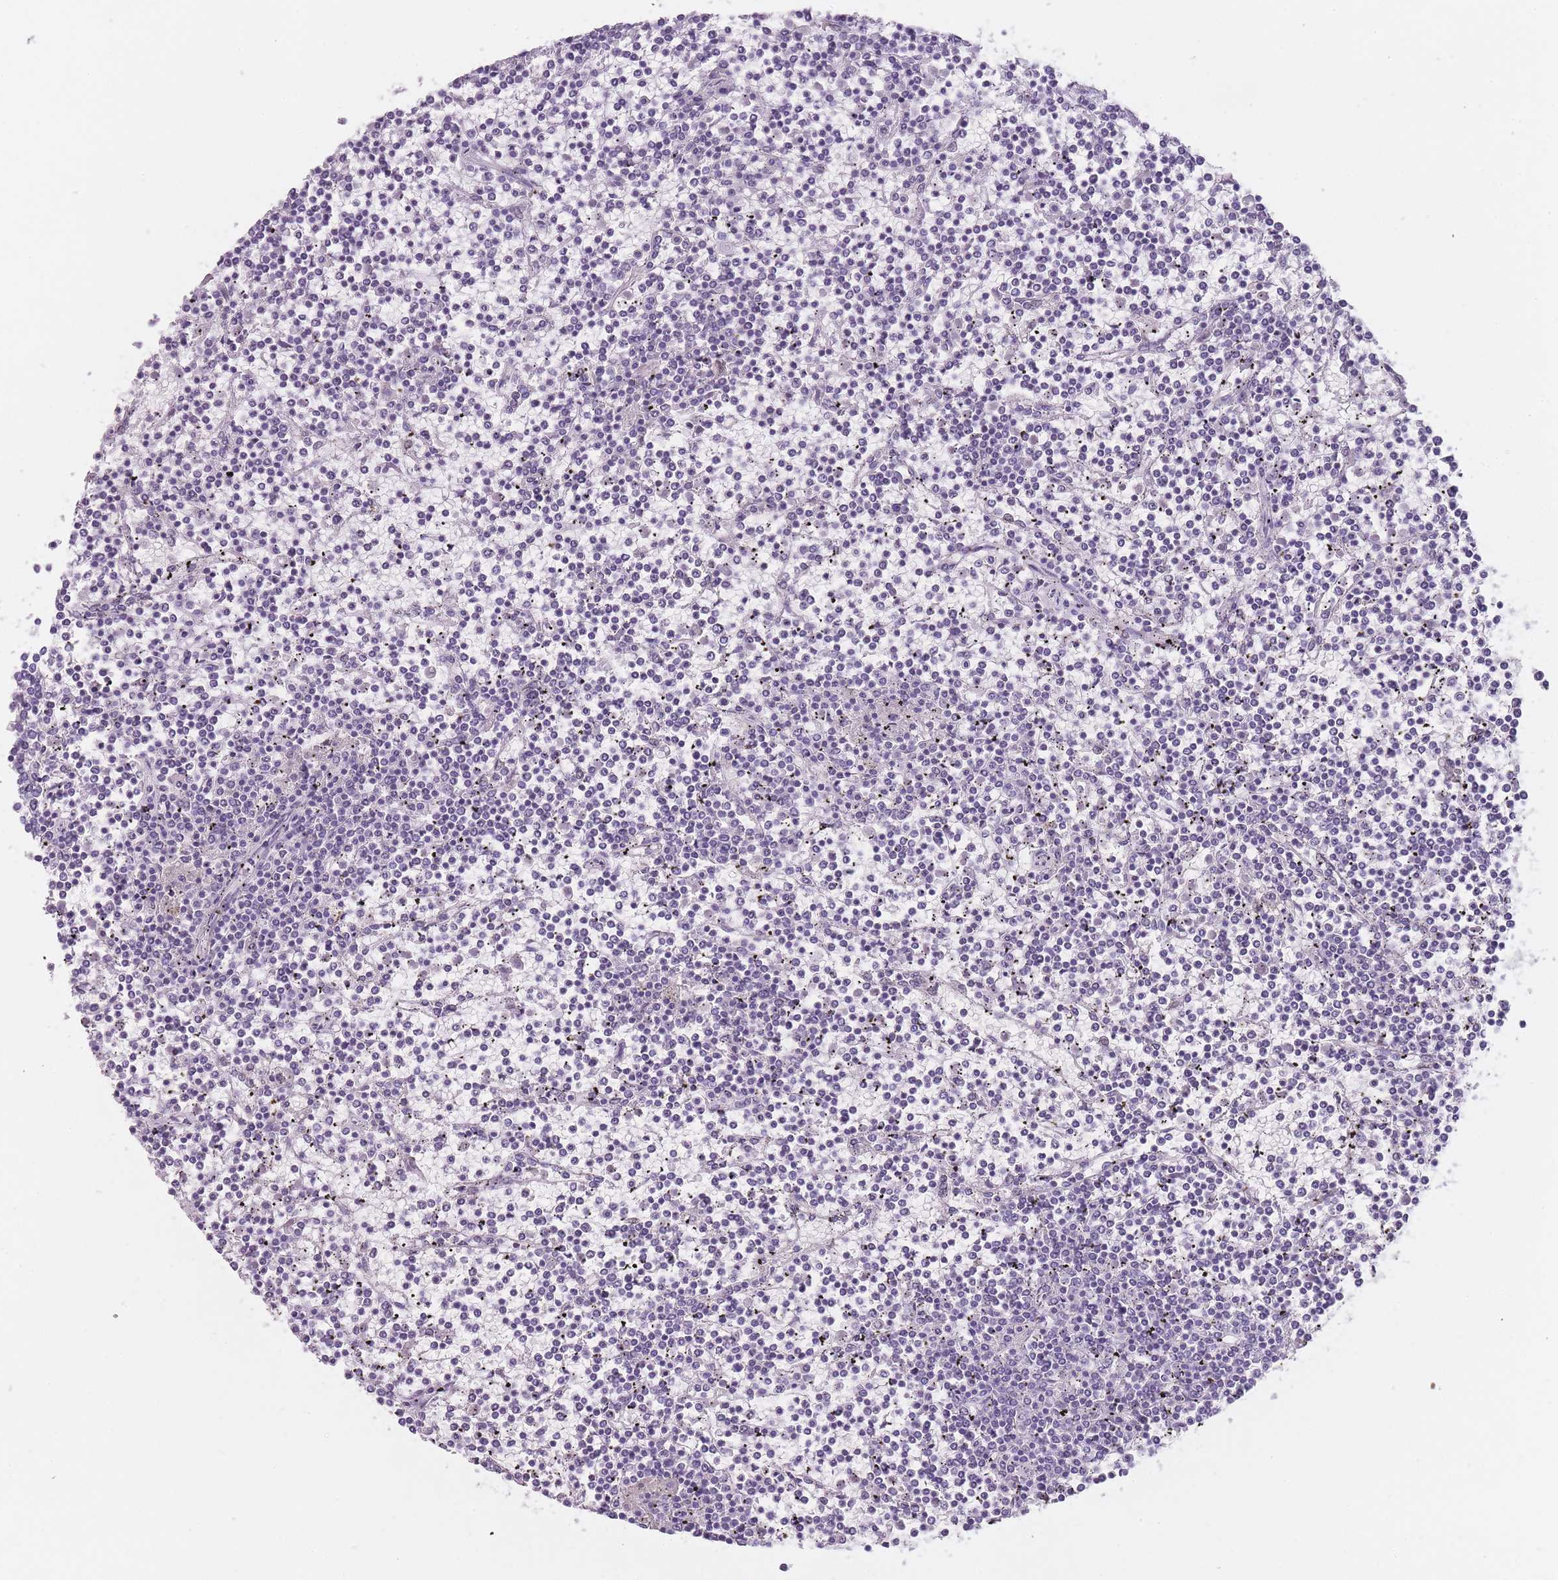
{"staining": {"intensity": "negative", "quantity": "none", "location": "none"}, "tissue": "lymphoma", "cell_type": "Tumor cells", "image_type": "cancer", "snomed": [{"axis": "morphology", "description": "Malignant lymphoma, non-Hodgkin's type, Low grade"}, {"axis": "topography", "description": "Spleen"}], "caption": "High power microscopy image of an immunohistochemistry image of lymphoma, revealing no significant expression in tumor cells.", "gene": "INS", "patient": {"sex": "female", "age": 19}}